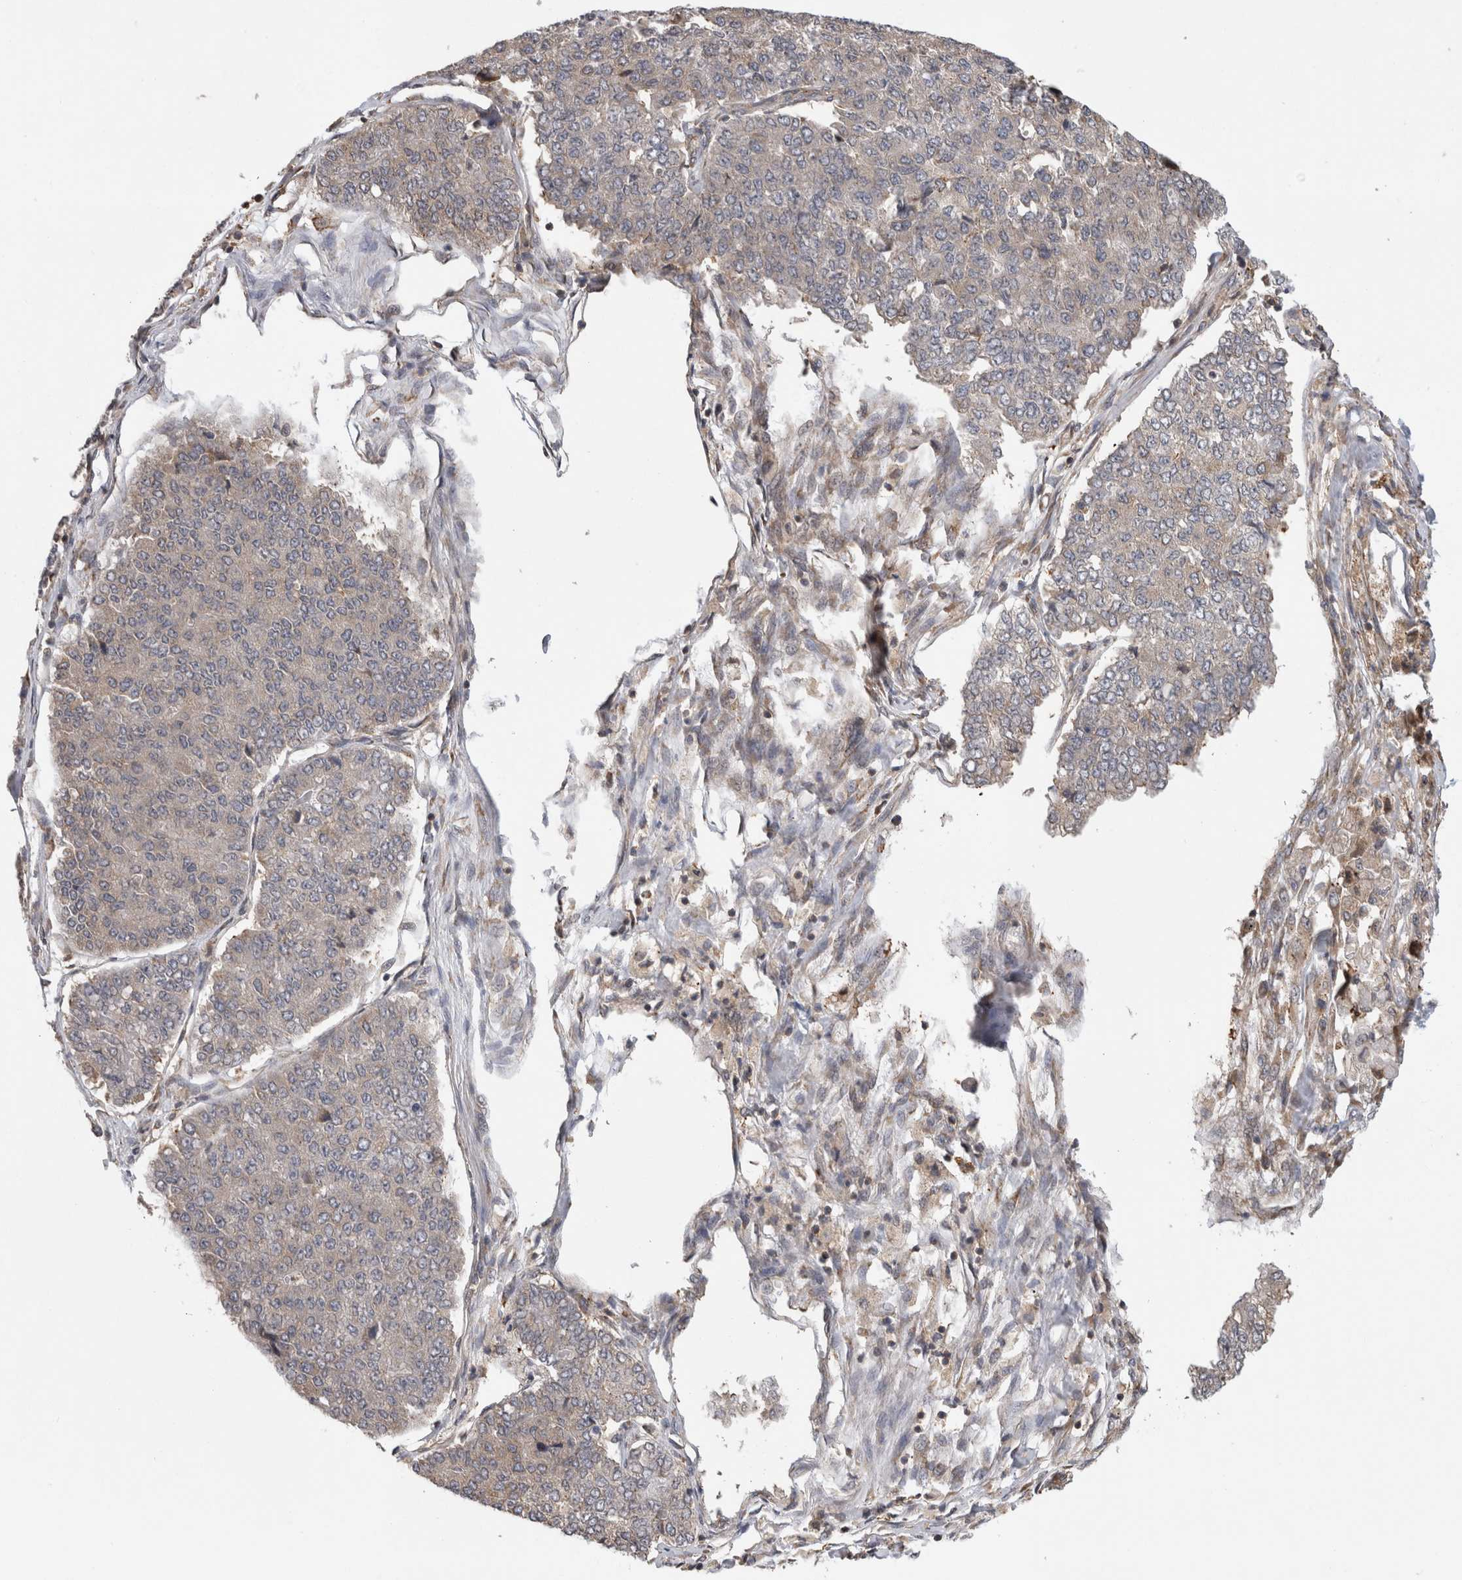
{"staining": {"intensity": "weak", "quantity": "<25%", "location": "cytoplasmic/membranous"}, "tissue": "pancreatic cancer", "cell_type": "Tumor cells", "image_type": "cancer", "snomed": [{"axis": "morphology", "description": "Adenocarcinoma, NOS"}, {"axis": "topography", "description": "Pancreas"}], "caption": "Immunohistochemical staining of pancreatic adenocarcinoma demonstrates no significant positivity in tumor cells. (DAB (3,3'-diaminobenzidine) immunohistochemistry (IHC), high magnification).", "gene": "PARP6", "patient": {"sex": "male", "age": 50}}